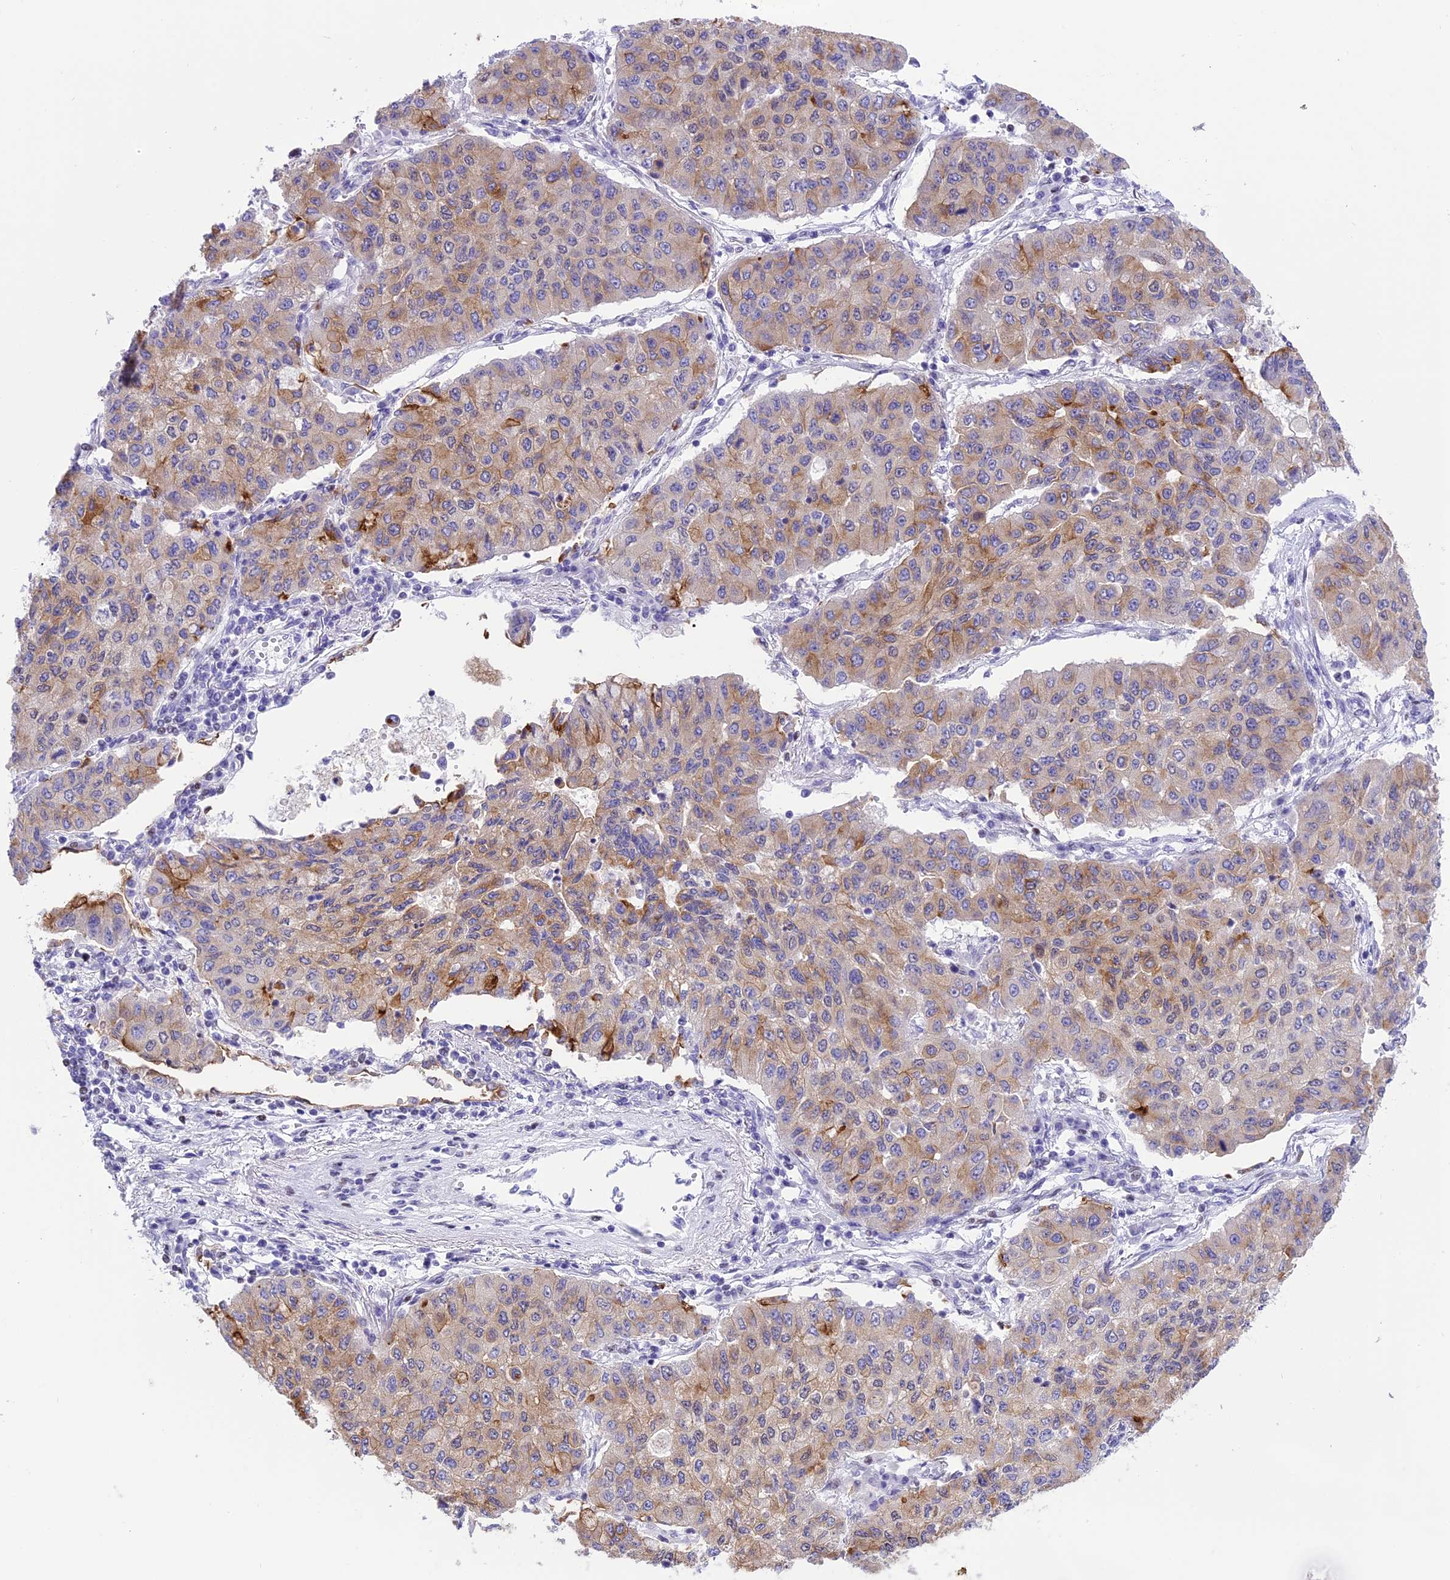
{"staining": {"intensity": "weak", "quantity": "25%-75%", "location": "cytoplasmic/membranous"}, "tissue": "lung cancer", "cell_type": "Tumor cells", "image_type": "cancer", "snomed": [{"axis": "morphology", "description": "Squamous cell carcinoma, NOS"}, {"axis": "topography", "description": "Lung"}], "caption": "Immunohistochemistry (DAB) staining of human lung cancer exhibits weak cytoplasmic/membranous protein positivity in approximately 25%-75% of tumor cells.", "gene": "SPIRE2", "patient": {"sex": "male", "age": 74}}